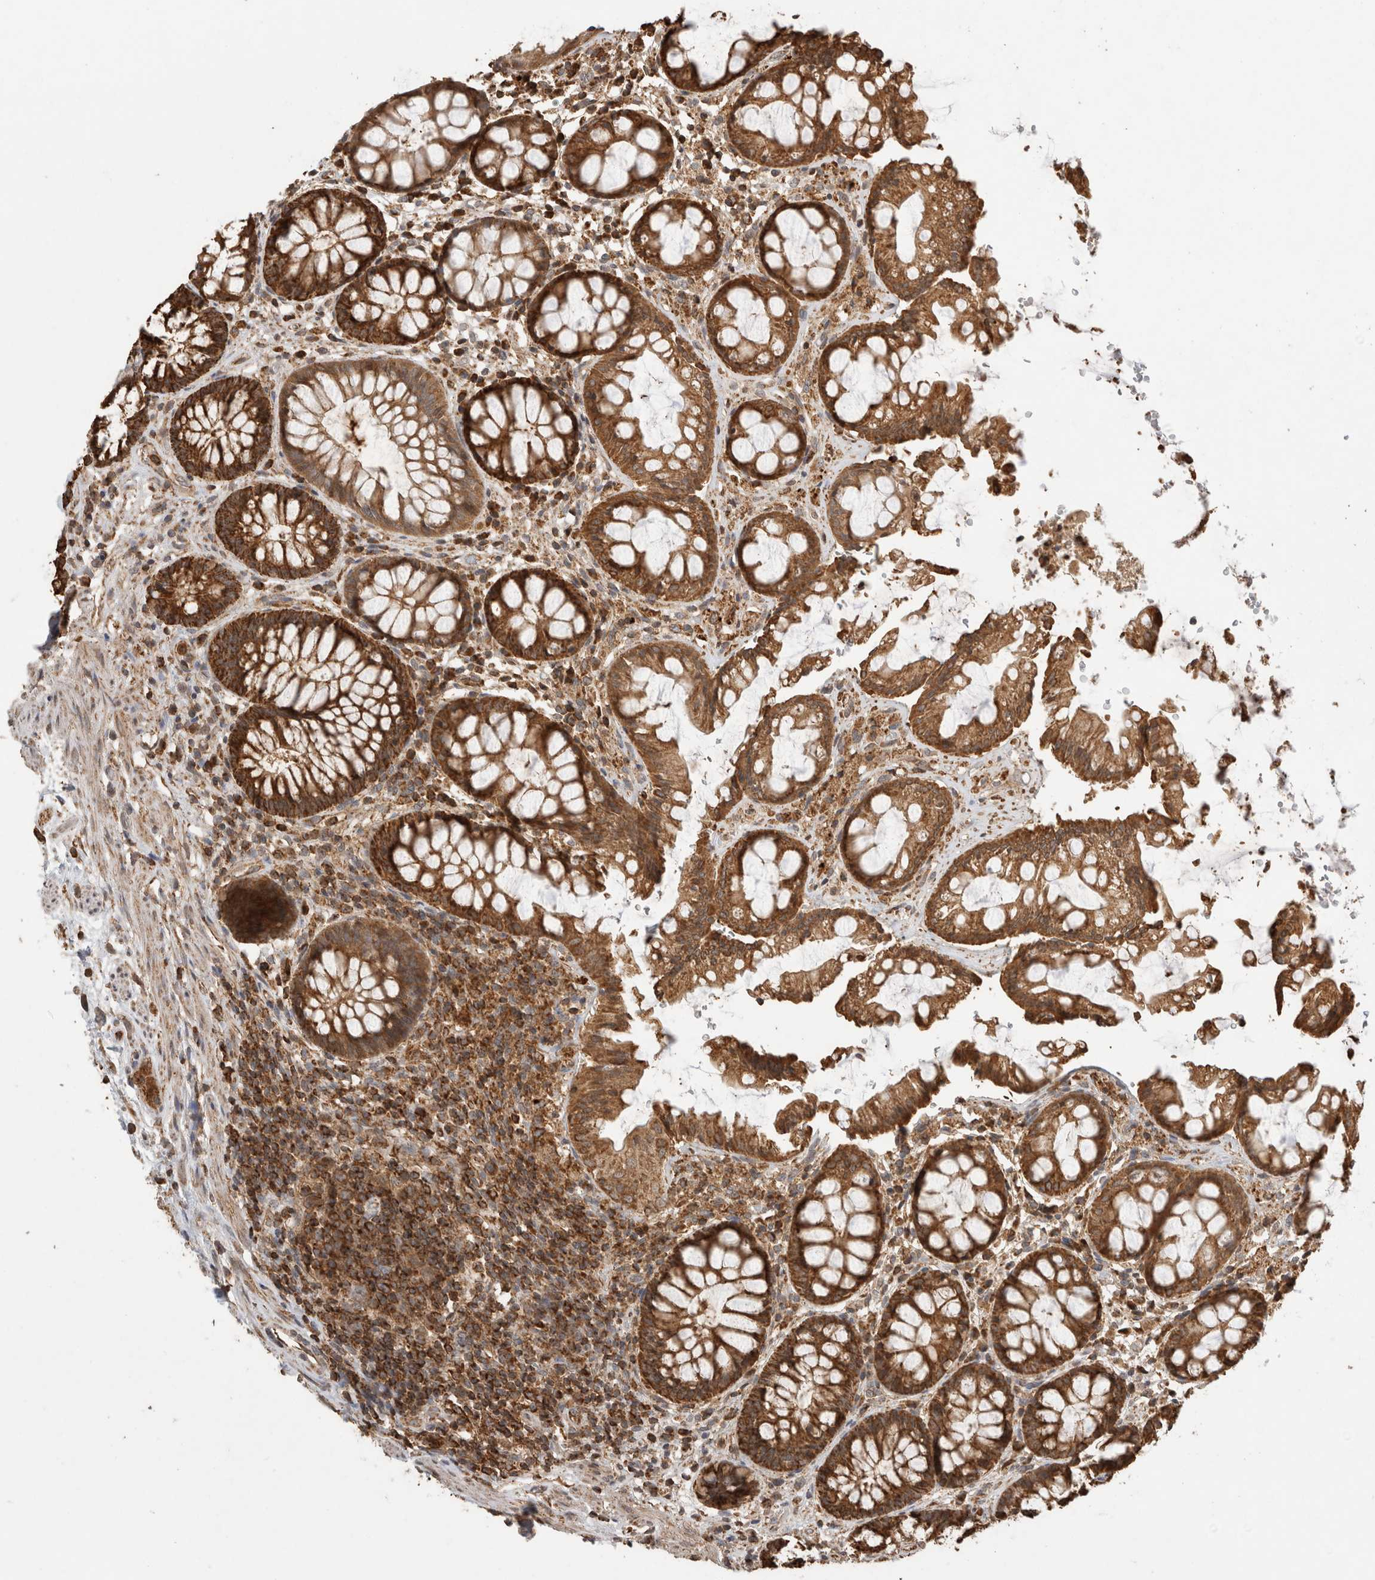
{"staining": {"intensity": "strong", "quantity": ">75%", "location": "cytoplasmic/membranous"}, "tissue": "rectum", "cell_type": "Glandular cells", "image_type": "normal", "snomed": [{"axis": "morphology", "description": "Normal tissue, NOS"}, {"axis": "topography", "description": "Rectum"}], "caption": "The histopathology image shows immunohistochemical staining of unremarkable rectum. There is strong cytoplasmic/membranous staining is appreciated in about >75% of glandular cells.", "gene": "IMMP2L", "patient": {"sex": "male", "age": 64}}